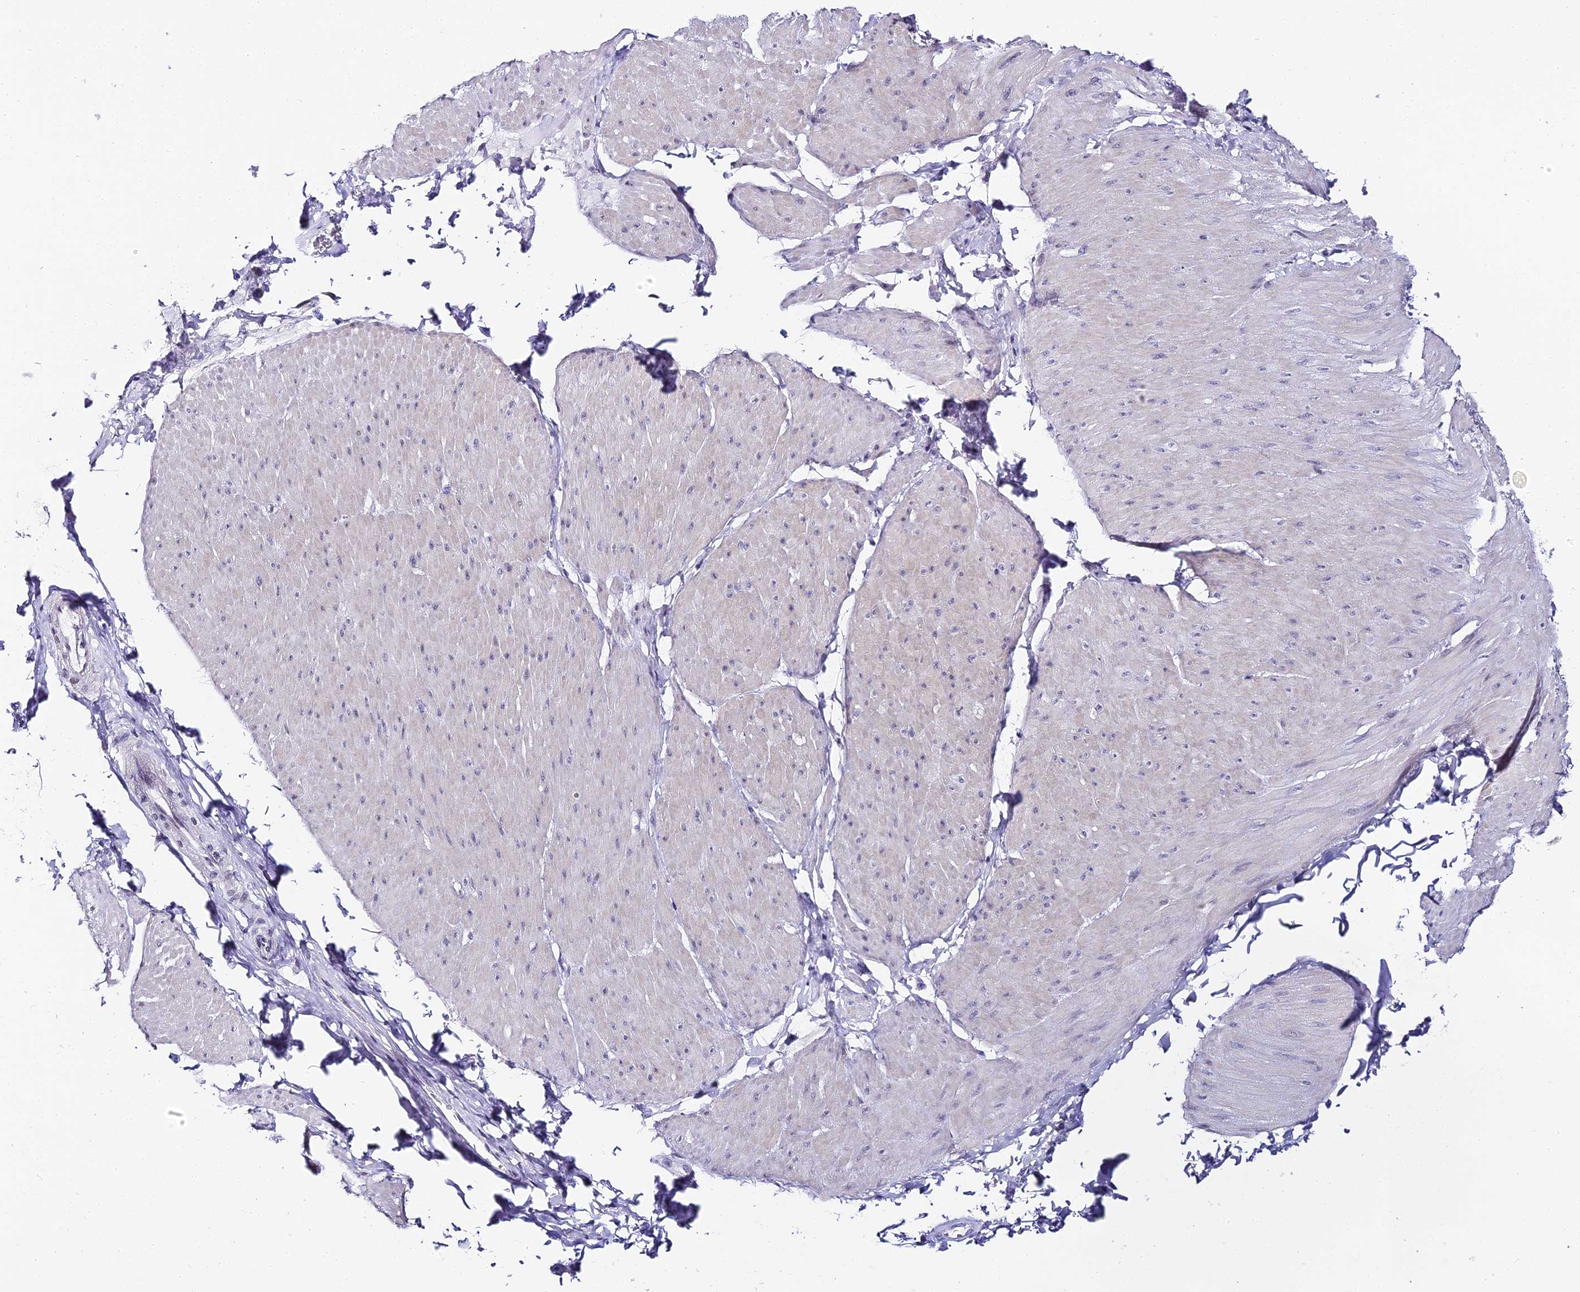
{"staining": {"intensity": "negative", "quantity": "none", "location": "none"}, "tissue": "smooth muscle", "cell_type": "Smooth muscle cells", "image_type": "normal", "snomed": [{"axis": "morphology", "description": "Urothelial carcinoma, High grade"}, {"axis": "topography", "description": "Urinary bladder"}], "caption": "Smooth muscle cells show no significant expression in unremarkable smooth muscle. (DAB (3,3'-diaminobenzidine) immunohistochemistry (IHC) visualized using brightfield microscopy, high magnification).", "gene": "ABHD14A", "patient": {"sex": "male", "age": 46}}